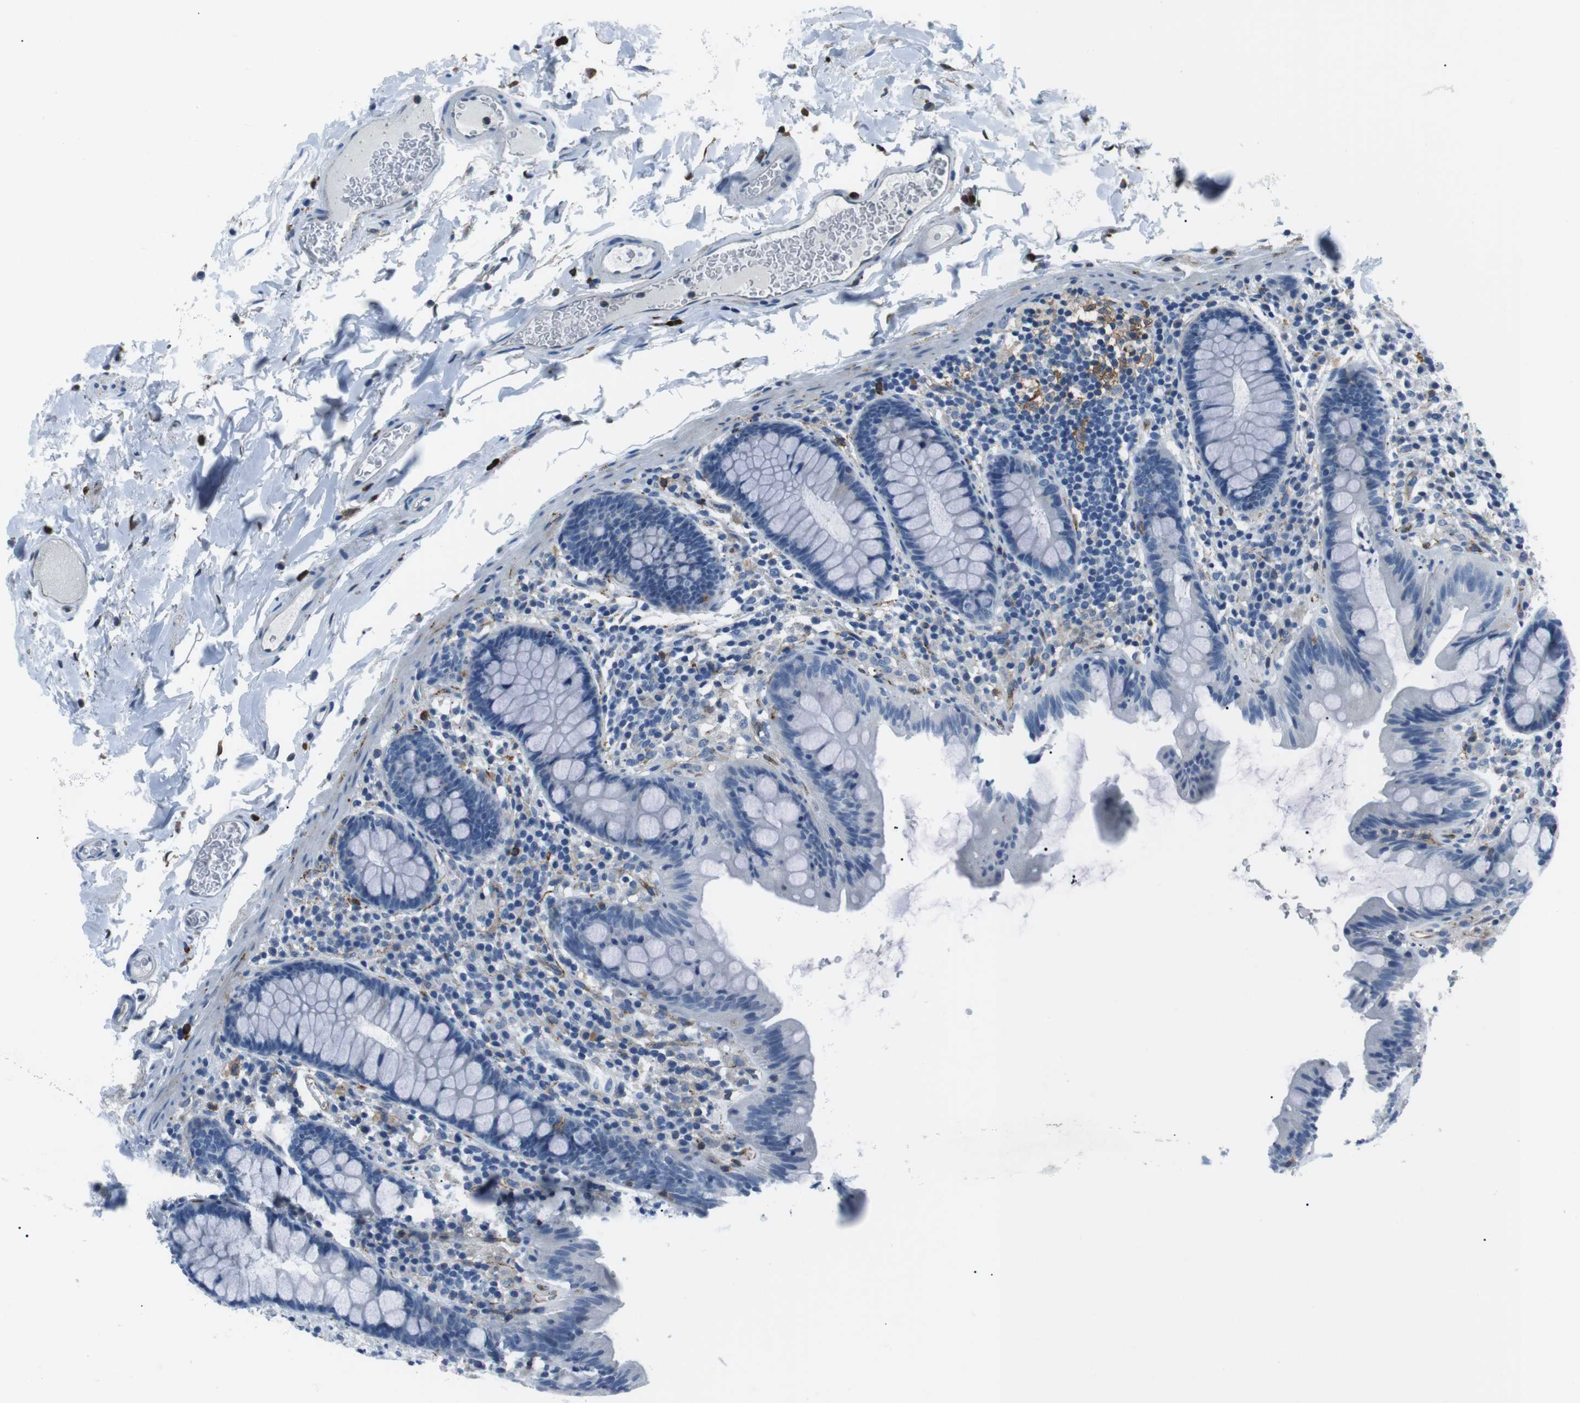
{"staining": {"intensity": "negative", "quantity": "none", "location": "none"}, "tissue": "colon", "cell_type": "Endothelial cells", "image_type": "normal", "snomed": [{"axis": "morphology", "description": "Normal tissue, NOS"}, {"axis": "topography", "description": "Colon"}], "caption": "Immunohistochemistry micrograph of normal colon: colon stained with DAB demonstrates no significant protein expression in endothelial cells. (Brightfield microscopy of DAB immunohistochemistry (IHC) at high magnification).", "gene": "CSF2RA", "patient": {"sex": "female", "age": 80}}